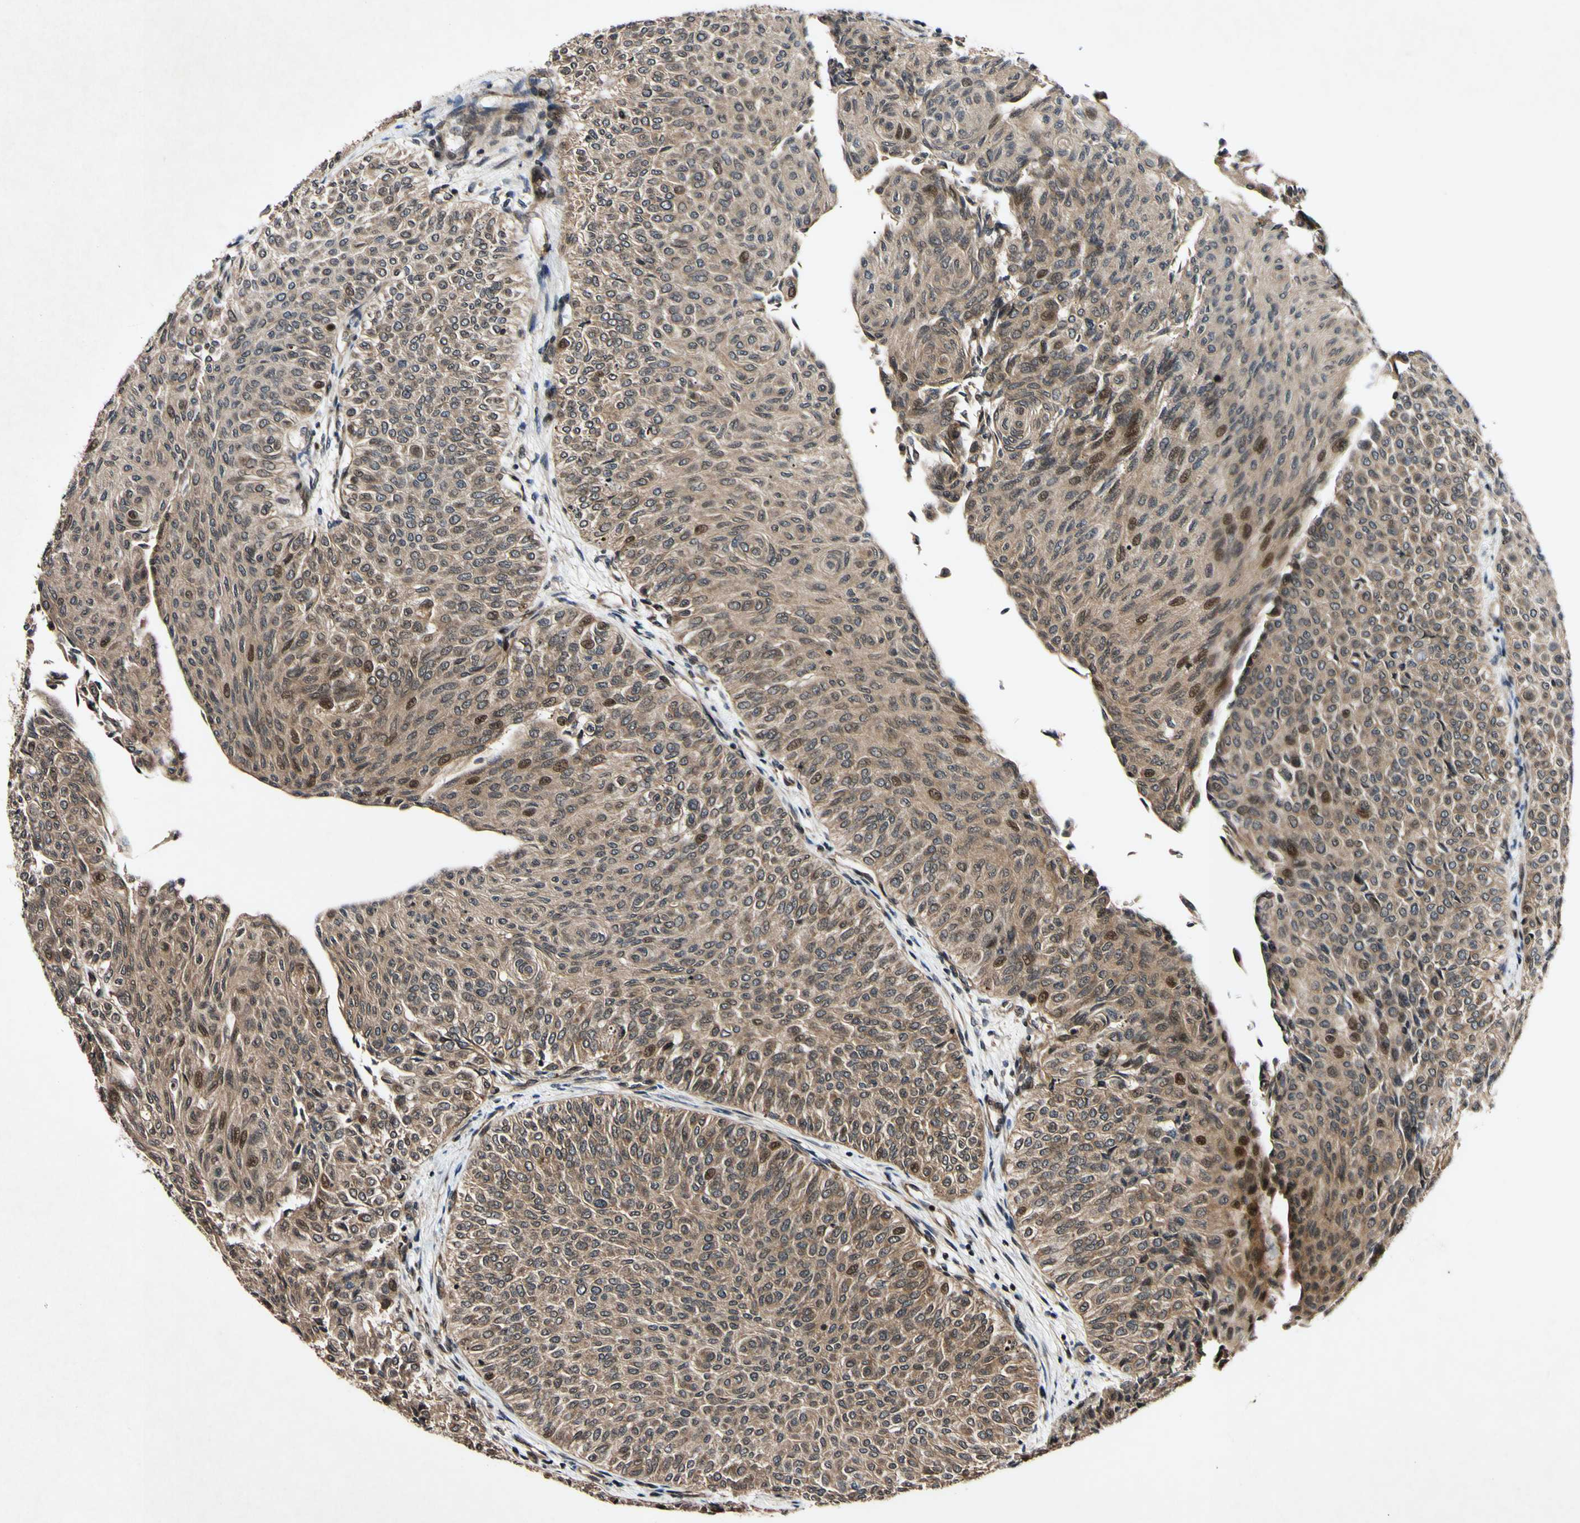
{"staining": {"intensity": "moderate", "quantity": ">75%", "location": "cytoplasmic/membranous,nuclear"}, "tissue": "urothelial cancer", "cell_type": "Tumor cells", "image_type": "cancer", "snomed": [{"axis": "morphology", "description": "Urothelial carcinoma, Low grade"}, {"axis": "topography", "description": "Urinary bladder"}], "caption": "Moderate cytoplasmic/membranous and nuclear expression for a protein is appreciated in about >75% of tumor cells of low-grade urothelial carcinoma using IHC.", "gene": "CSNK1E", "patient": {"sex": "male", "age": 78}}